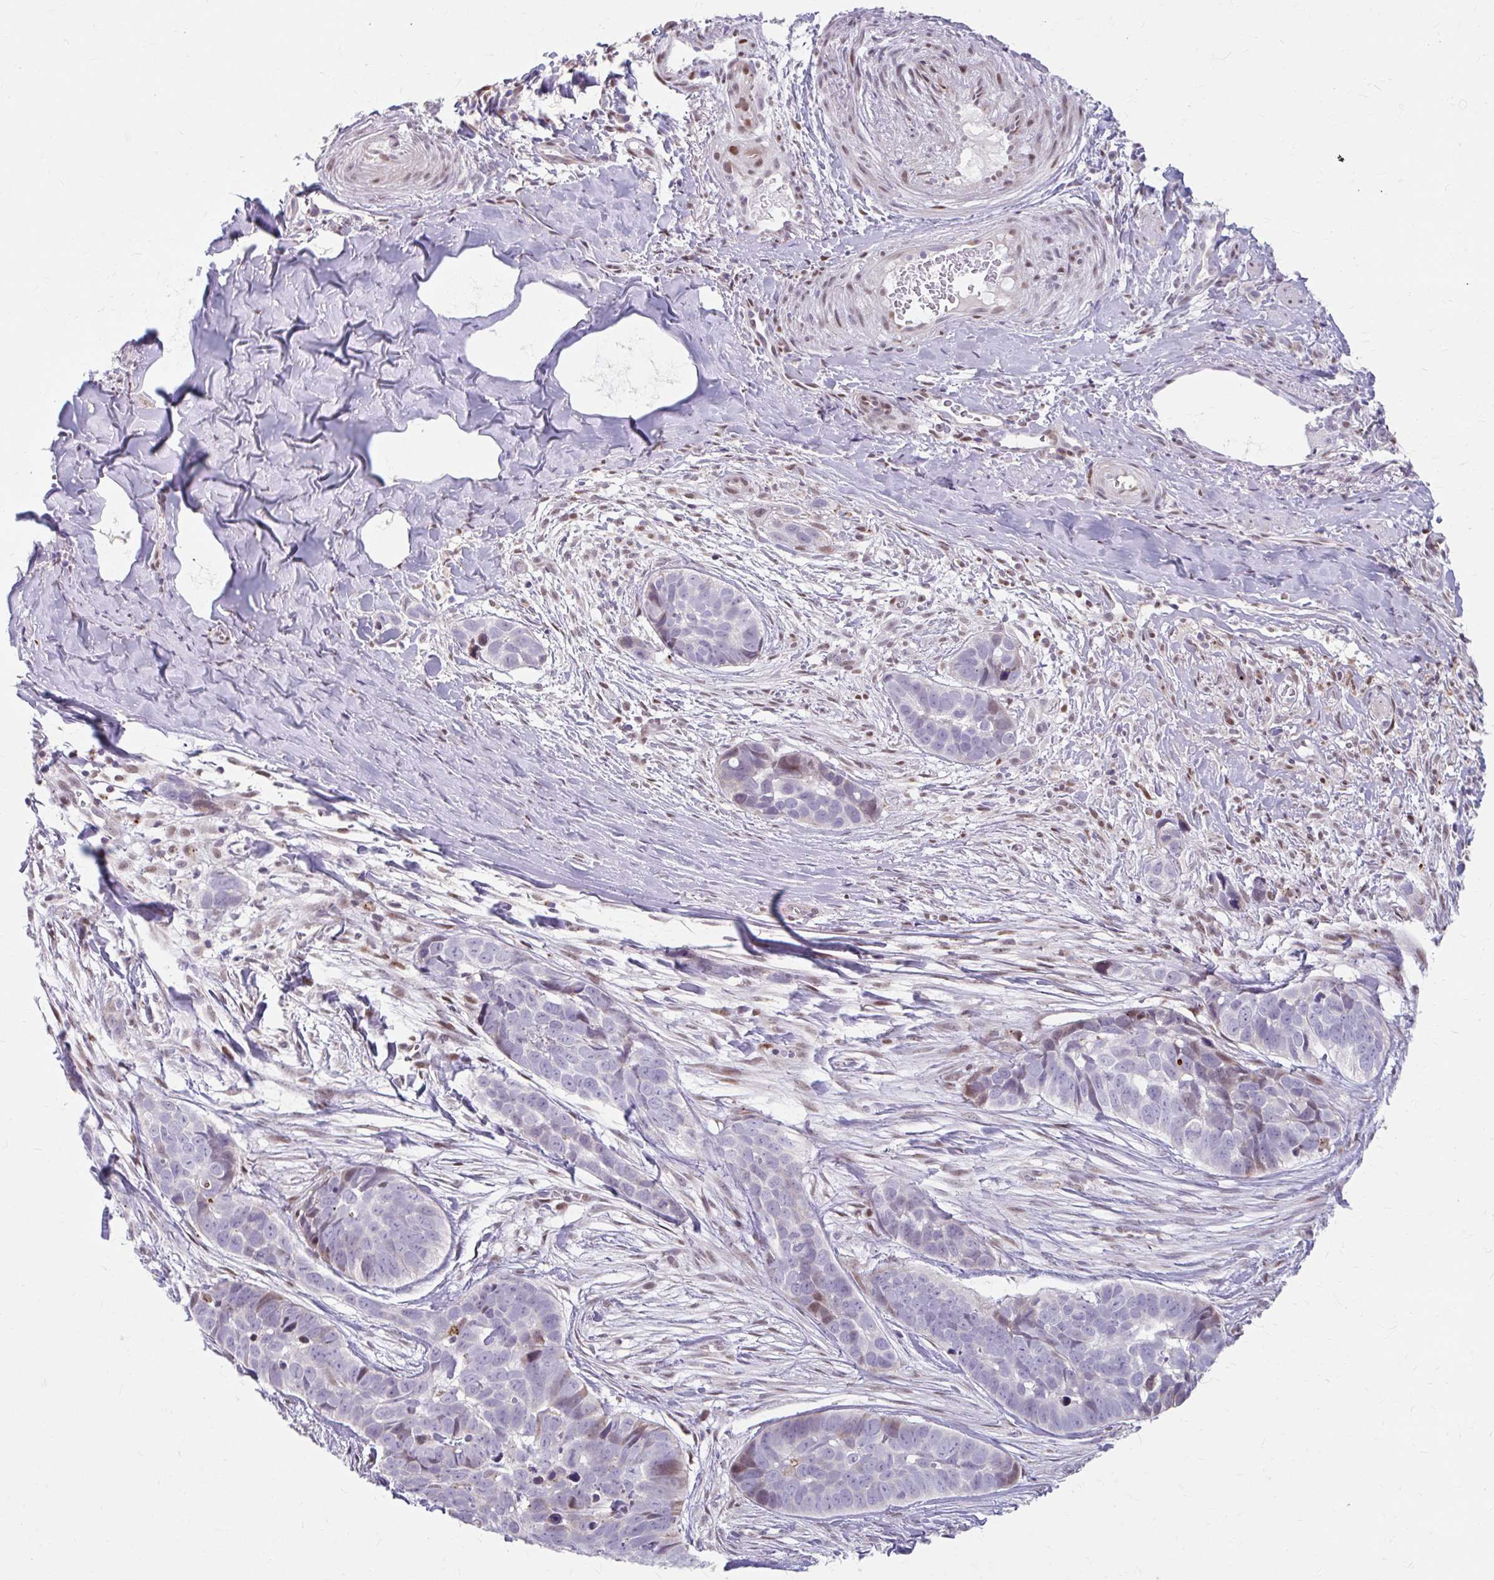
{"staining": {"intensity": "weak", "quantity": "<25%", "location": "cytoplasmic/membranous,nuclear"}, "tissue": "skin cancer", "cell_type": "Tumor cells", "image_type": "cancer", "snomed": [{"axis": "morphology", "description": "Basal cell carcinoma"}, {"axis": "topography", "description": "Skin"}], "caption": "Tumor cells are negative for protein expression in human skin basal cell carcinoma. The staining was performed using DAB (3,3'-diaminobenzidine) to visualize the protein expression in brown, while the nuclei were stained in blue with hematoxylin (Magnification: 20x).", "gene": "BEAN1", "patient": {"sex": "female", "age": 82}}